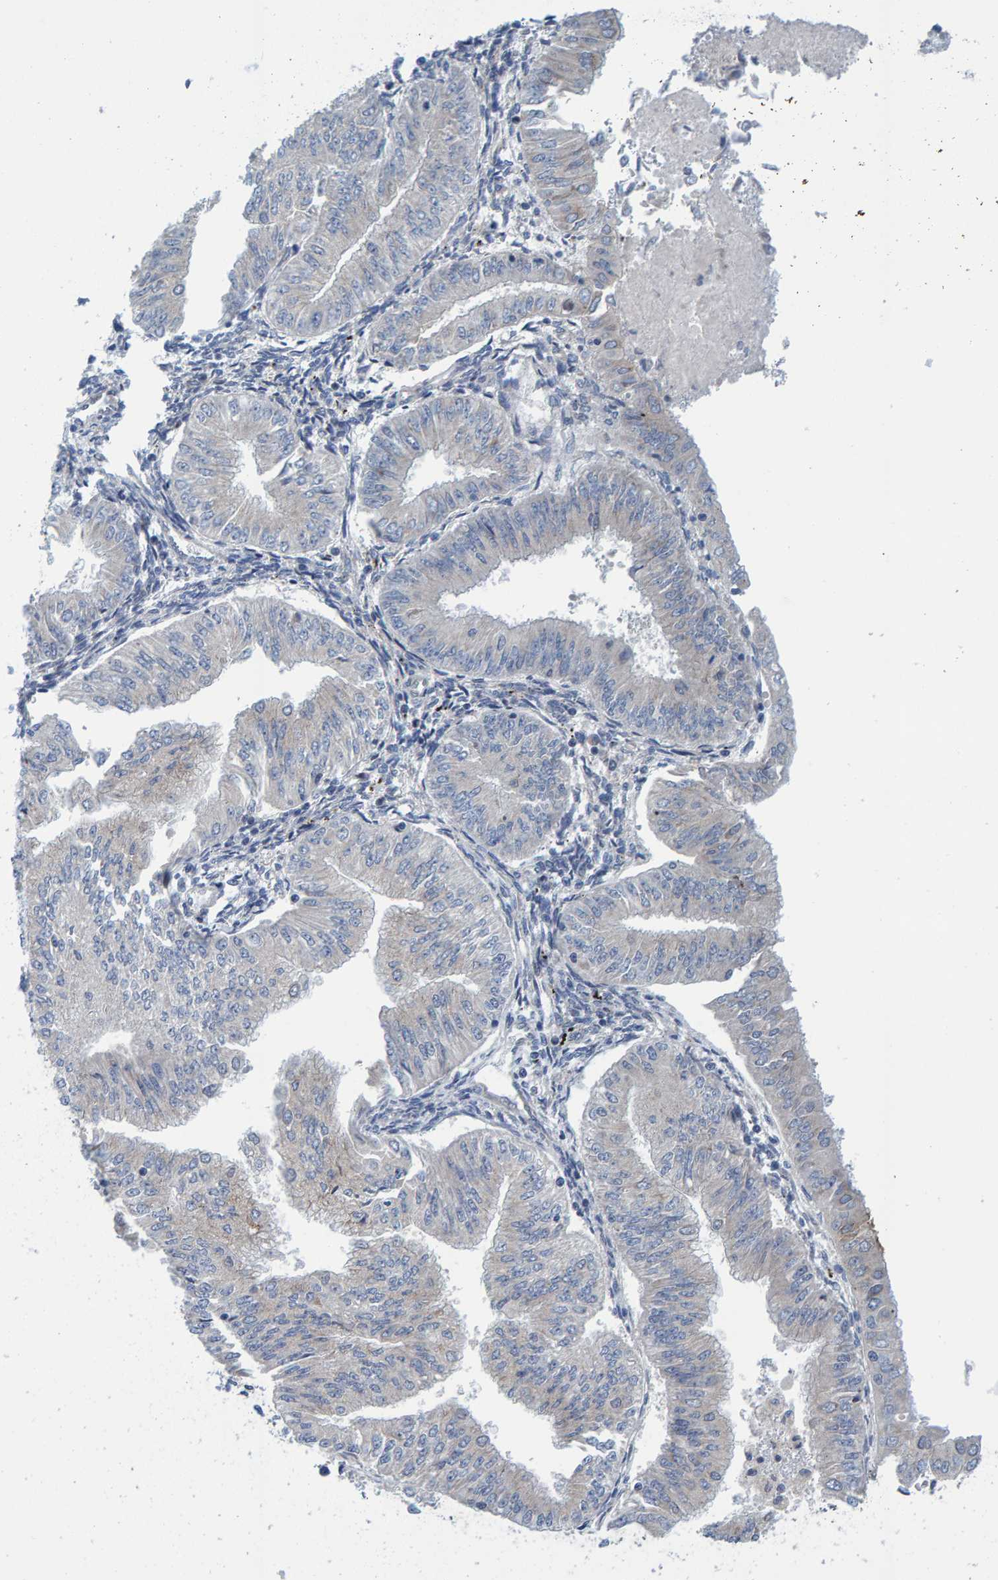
{"staining": {"intensity": "negative", "quantity": "none", "location": "none"}, "tissue": "endometrial cancer", "cell_type": "Tumor cells", "image_type": "cancer", "snomed": [{"axis": "morphology", "description": "Normal tissue, NOS"}, {"axis": "morphology", "description": "Adenocarcinoma, NOS"}, {"axis": "topography", "description": "Endometrium"}], "caption": "Tumor cells show no significant protein expression in adenocarcinoma (endometrial).", "gene": "SCRN2", "patient": {"sex": "female", "age": 53}}